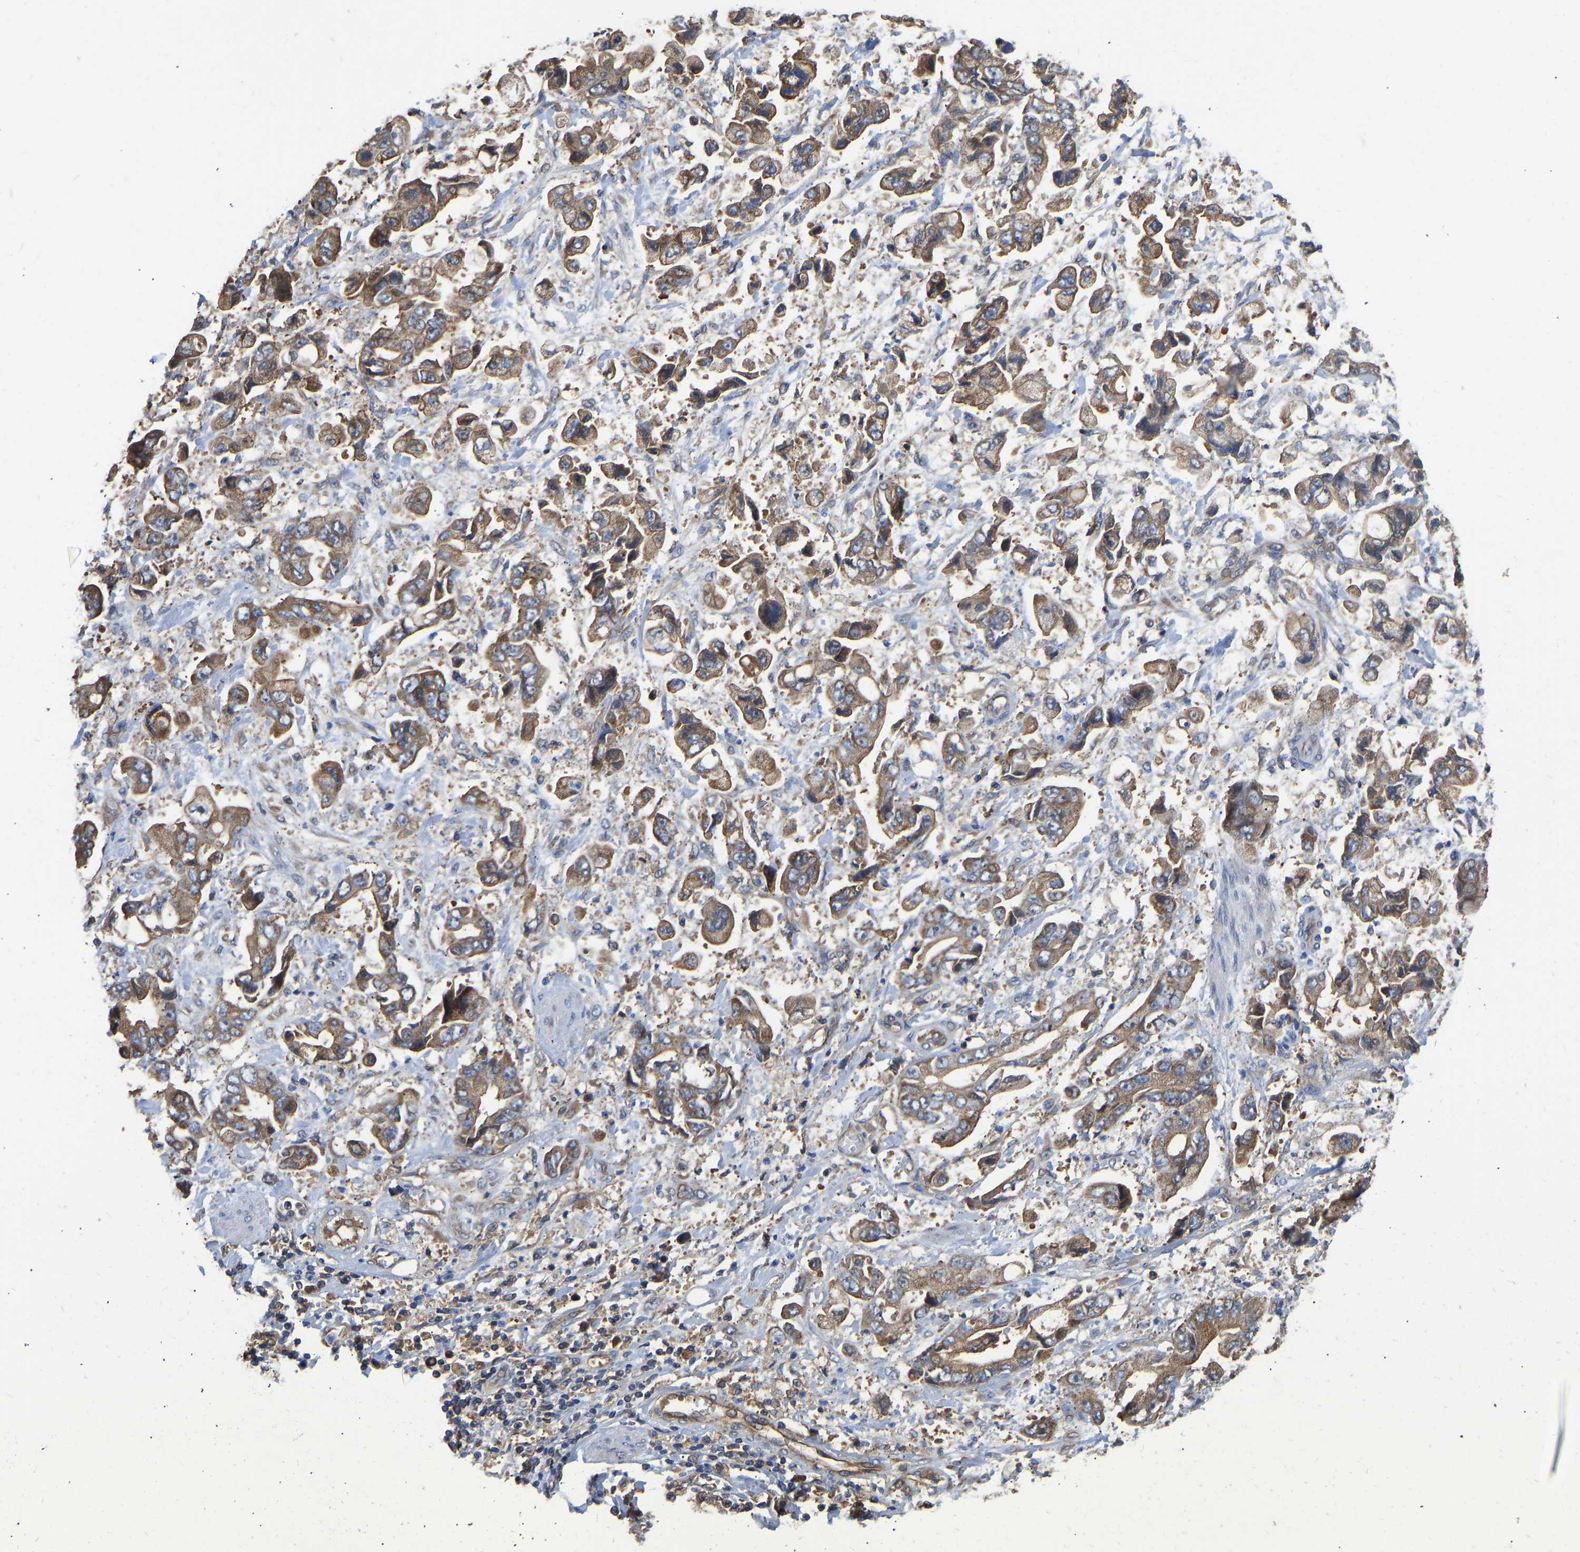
{"staining": {"intensity": "moderate", "quantity": ">75%", "location": "cytoplasmic/membranous"}, "tissue": "stomach cancer", "cell_type": "Tumor cells", "image_type": "cancer", "snomed": [{"axis": "morphology", "description": "Normal tissue, NOS"}, {"axis": "morphology", "description": "Adenocarcinoma, NOS"}, {"axis": "topography", "description": "Stomach"}], "caption": "Immunohistochemical staining of stomach cancer (adenocarcinoma) reveals moderate cytoplasmic/membranous protein positivity in about >75% of tumor cells.", "gene": "FLNB", "patient": {"sex": "male", "age": 62}}